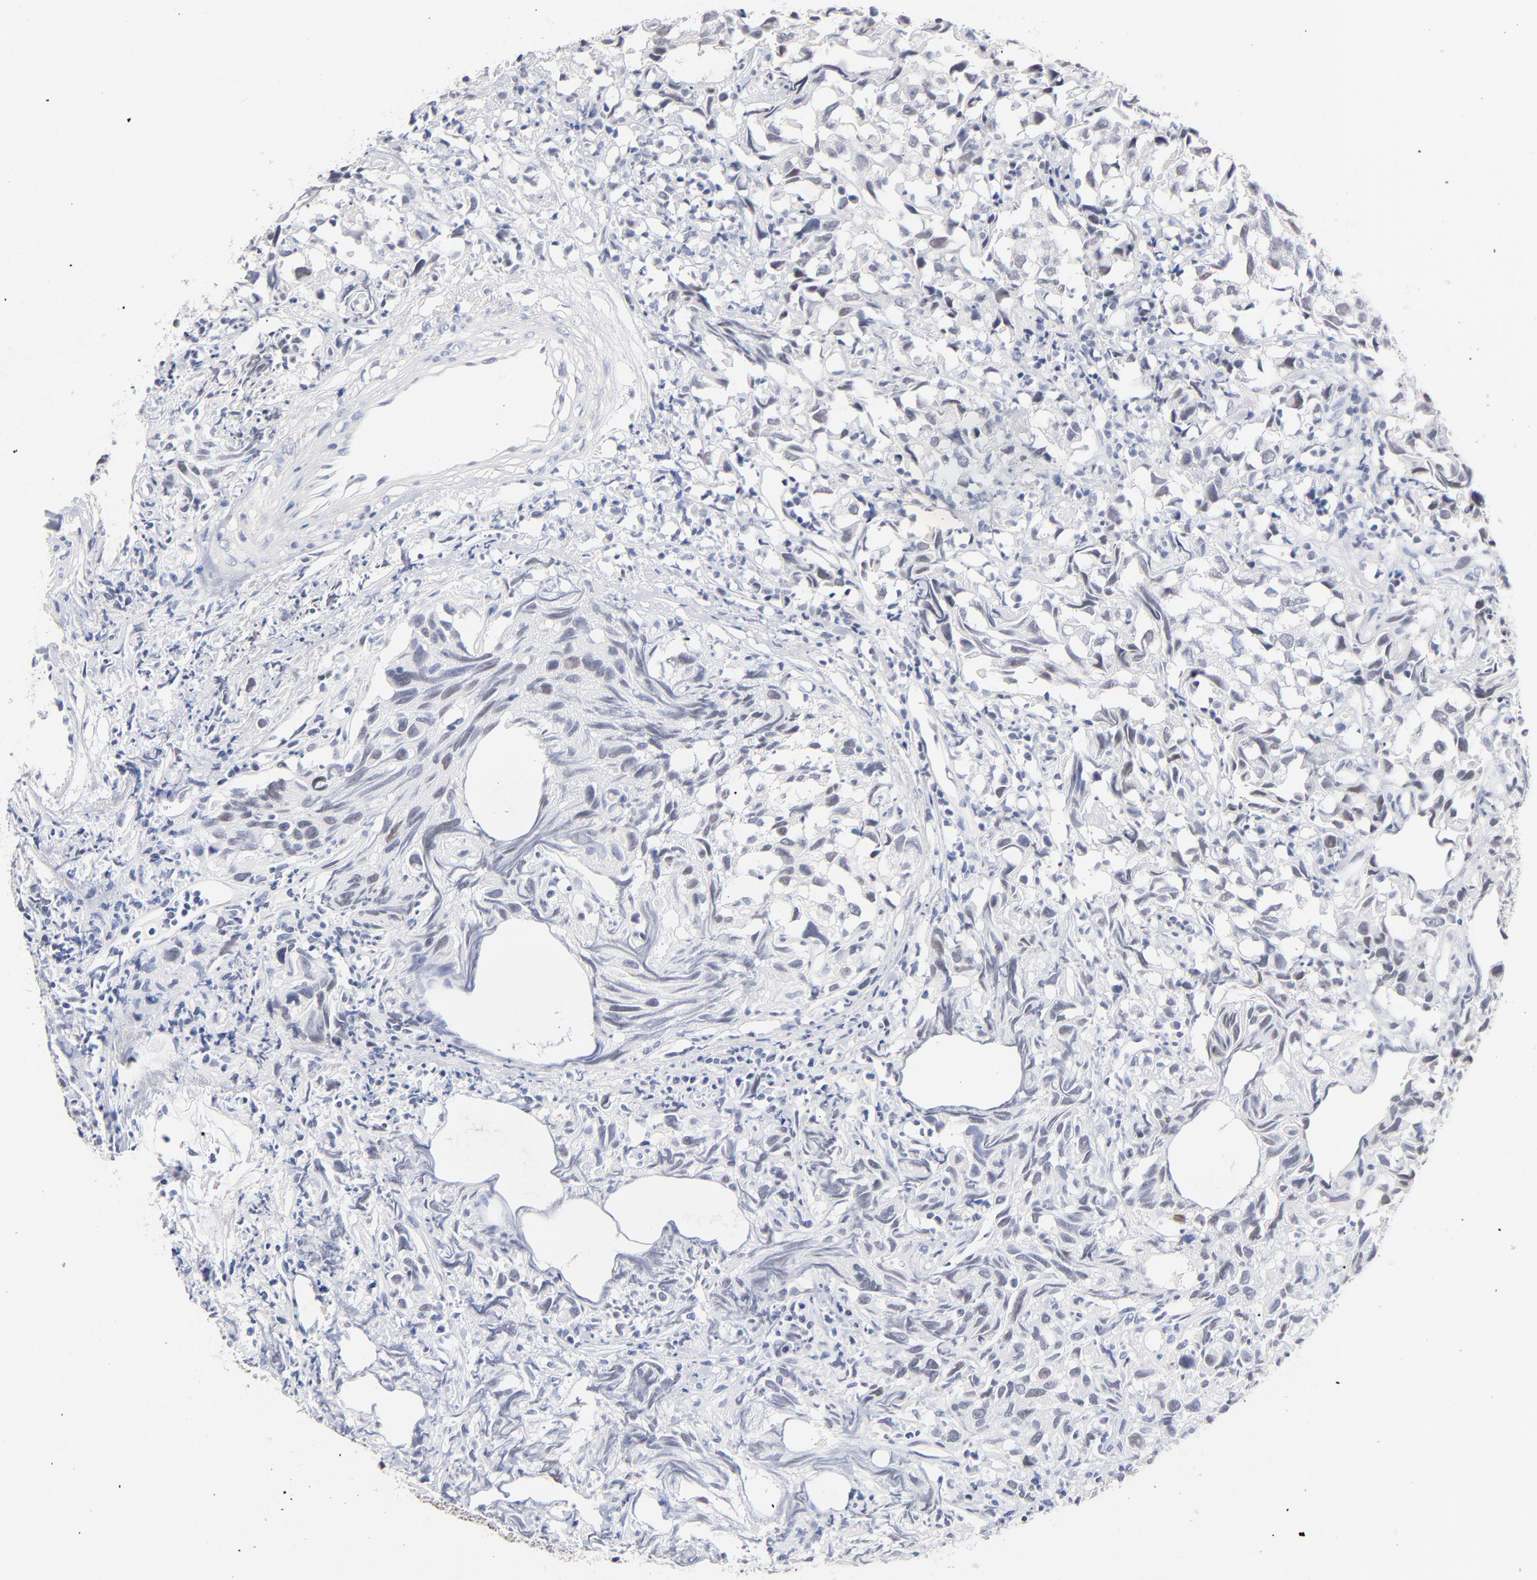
{"staining": {"intensity": "weak", "quantity": "<25%", "location": "nuclear"}, "tissue": "urothelial cancer", "cell_type": "Tumor cells", "image_type": "cancer", "snomed": [{"axis": "morphology", "description": "Urothelial carcinoma, High grade"}, {"axis": "topography", "description": "Urinary bladder"}], "caption": "High power microscopy histopathology image of an immunohistochemistry (IHC) image of urothelial cancer, revealing no significant staining in tumor cells.", "gene": "ORC2", "patient": {"sex": "female", "age": 75}}